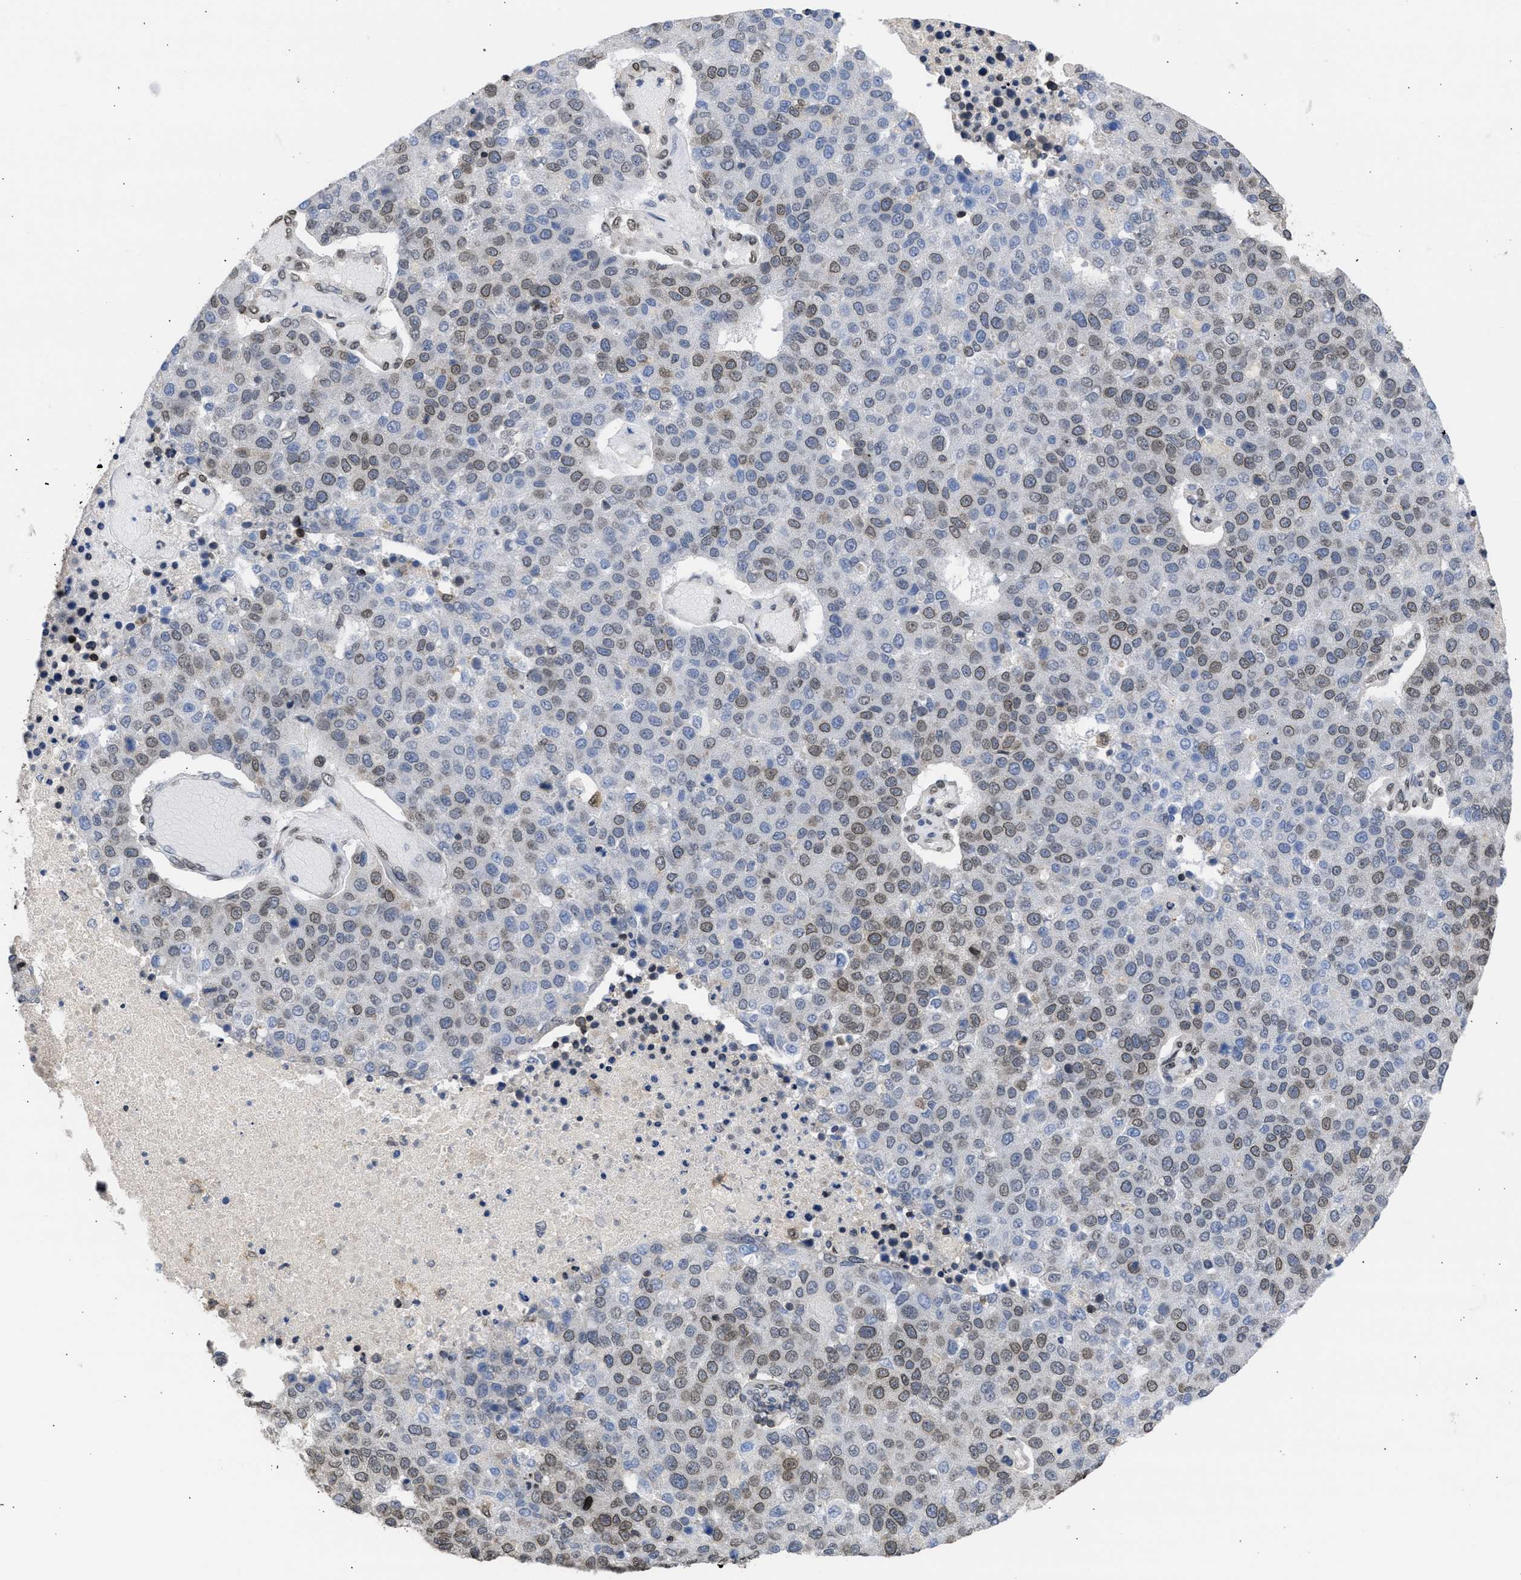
{"staining": {"intensity": "weak", "quantity": "25%-75%", "location": "cytoplasmic/membranous,nuclear"}, "tissue": "pancreatic cancer", "cell_type": "Tumor cells", "image_type": "cancer", "snomed": [{"axis": "morphology", "description": "Adenocarcinoma, NOS"}, {"axis": "topography", "description": "Pancreas"}], "caption": "Adenocarcinoma (pancreatic) stained with IHC demonstrates weak cytoplasmic/membranous and nuclear staining in about 25%-75% of tumor cells.", "gene": "NUP35", "patient": {"sex": "female", "age": 61}}